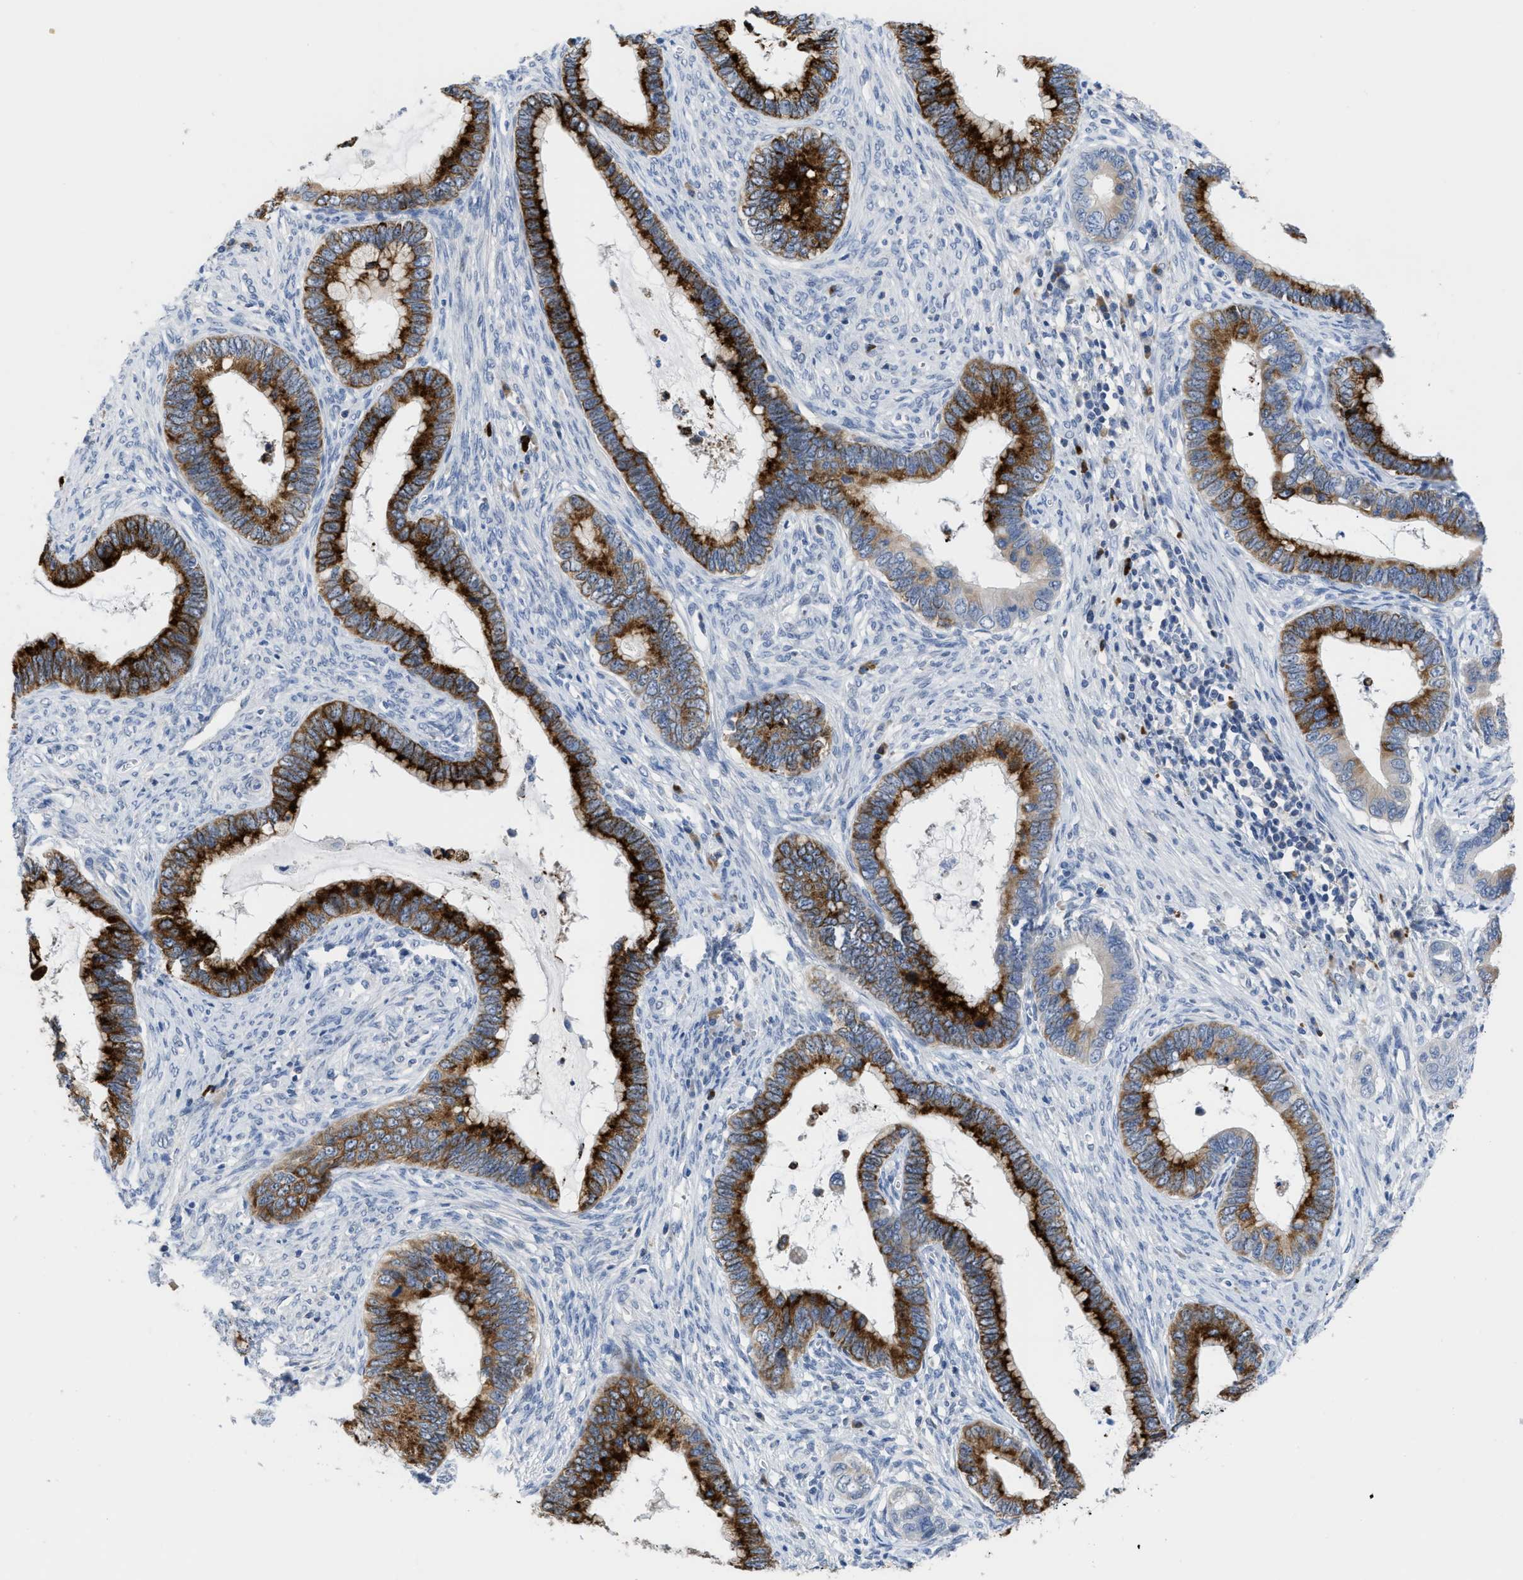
{"staining": {"intensity": "strong", "quantity": ">75%", "location": "cytoplasmic/membranous"}, "tissue": "cervical cancer", "cell_type": "Tumor cells", "image_type": "cancer", "snomed": [{"axis": "morphology", "description": "Adenocarcinoma, NOS"}, {"axis": "topography", "description": "Cervix"}], "caption": "DAB immunohistochemical staining of cervical adenocarcinoma displays strong cytoplasmic/membranous protein staining in approximately >75% of tumor cells.", "gene": "OR9K2", "patient": {"sex": "female", "age": 44}}